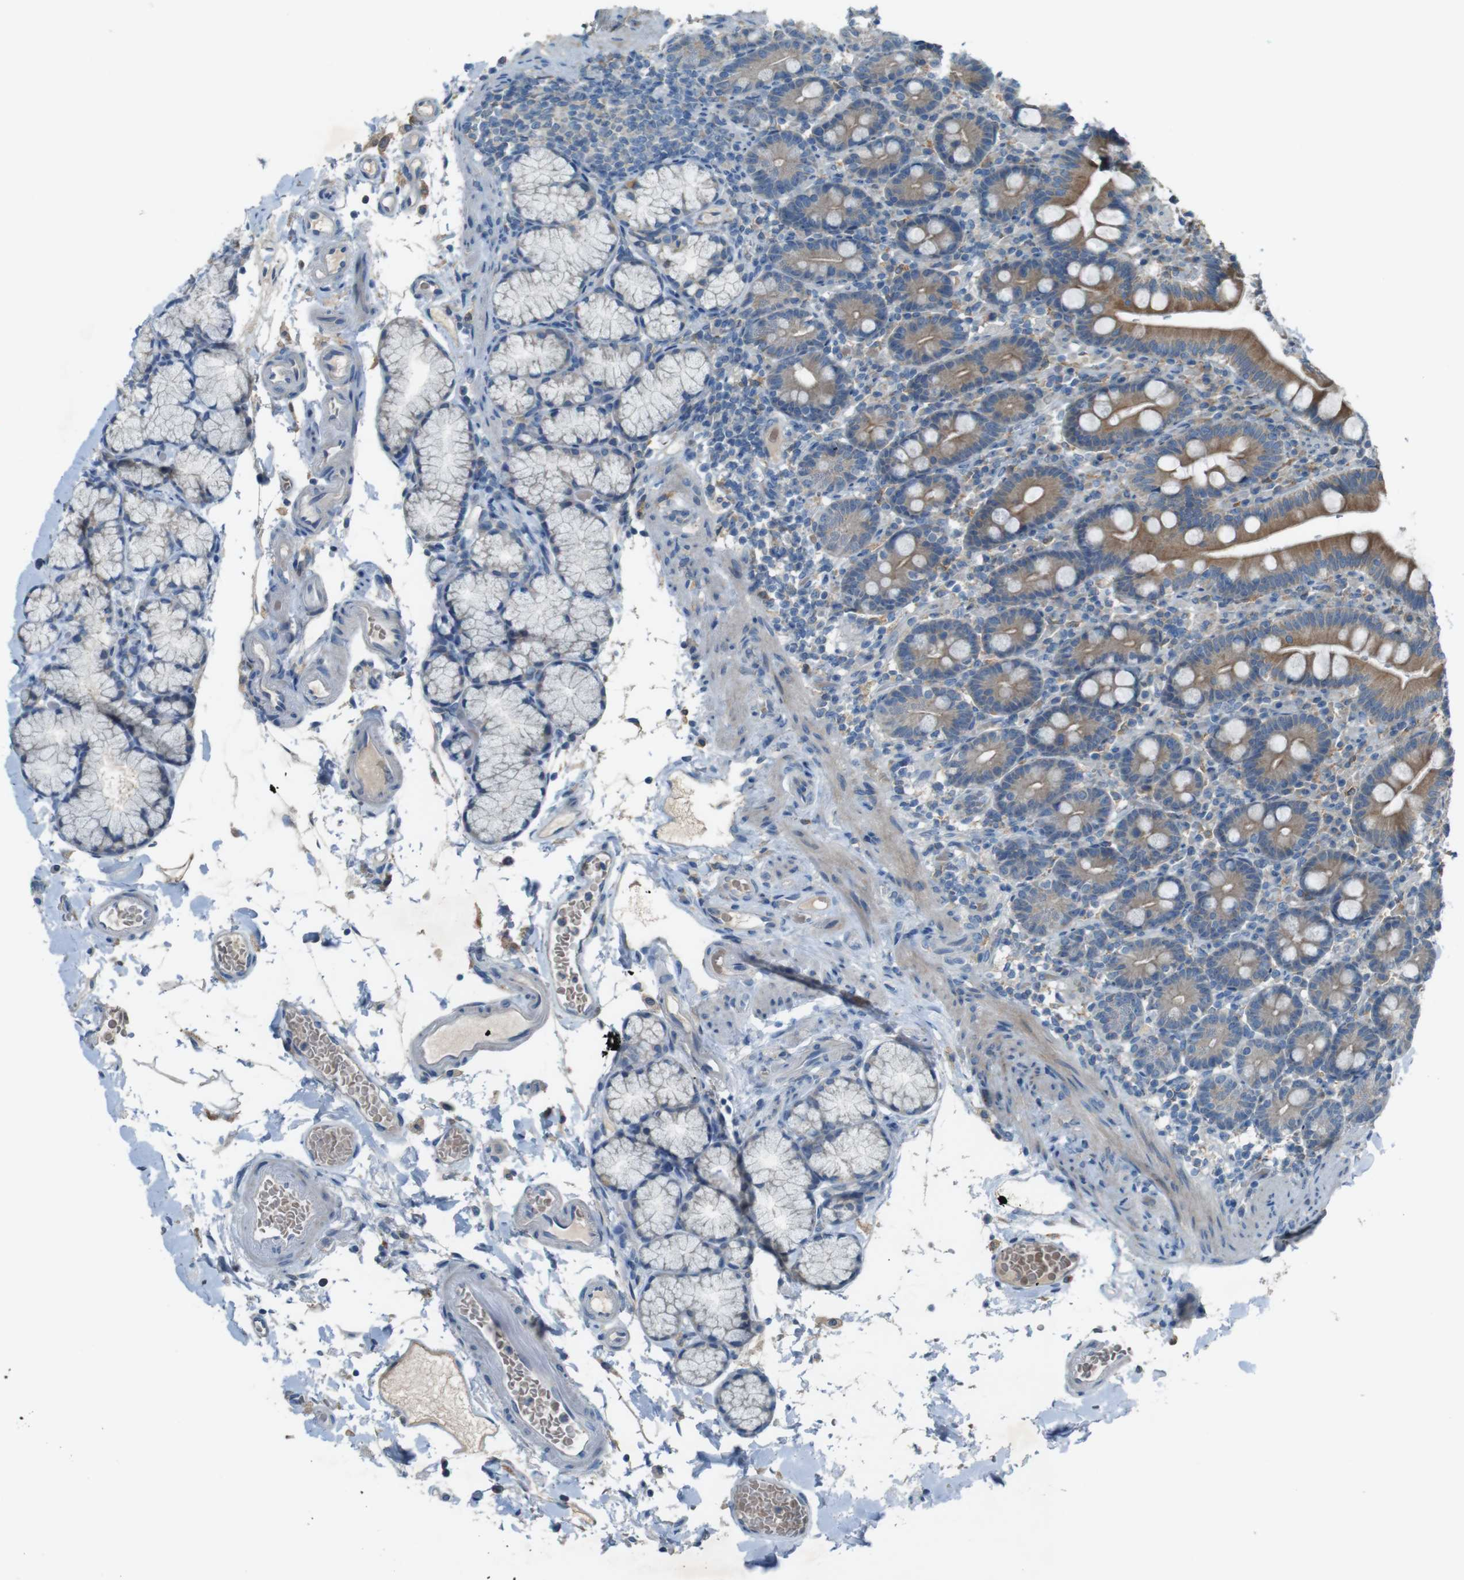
{"staining": {"intensity": "moderate", "quantity": ">75%", "location": "cytoplasmic/membranous"}, "tissue": "duodenum", "cell_type": "Glandular cells", "image_type": "normal", "snomed": [{"axis": "morphology", "description": "Normal tissue, NOS"}, {"axis": "topography", "description": "Small intestine, NOS"}], "caption": "Immunohistochemical staining of normal human duodenum exhibits moderate cytoplasmic/membranous protein positivity in about >75% of glandular cells. (DAB (3,3'-diaminobenzidine) IHC with brightfield microscopy, high magnification).", "gene": "MOGAT3", "patient": {"sex": "female", "age": 71}}